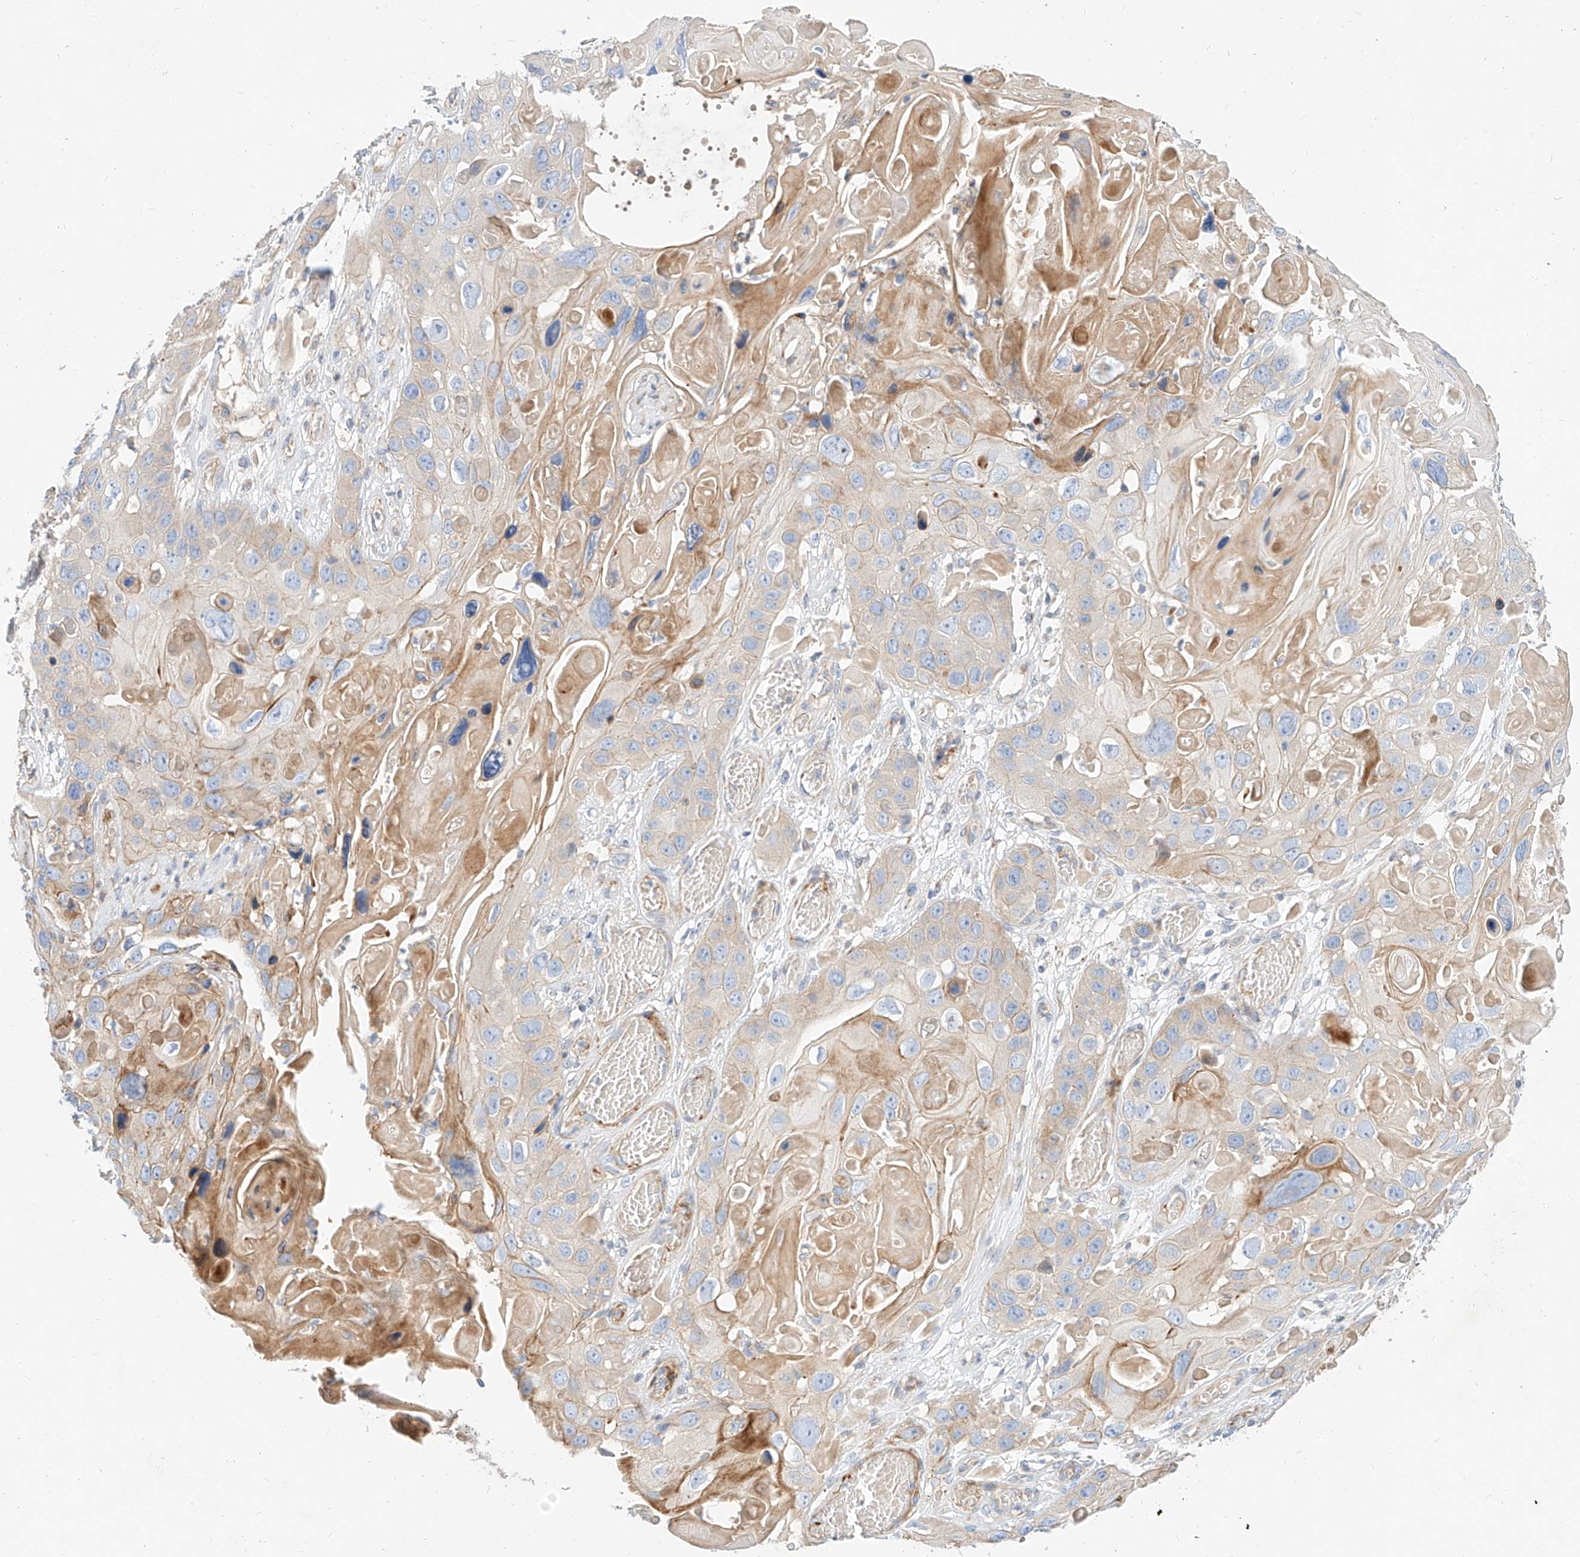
{"staining": {"intensity": "weak", "quantity": "<25%", "location": "cytoplasmic/membranous"}, "tissue": "skin cancer", "cell_type": "Tumor cells", "image_type": "cancer", "snomed": [{"axis": "morphology", "description": "Squamous cell carcinoma, NOS"}, {"axis": "topography", "description": "Skin"}], "caption": "Immunohistochemistry (IHC) image of neoplastic tissue: human squamous cell carcinoma (skin) stained with DAB (3,3'-diaminobenzidine) demonstrates no significant protein staining in tumor cells. (Immunohistochemistry, brightfield microscopy, high magnification).", "gene": "KCNH5", "patient": {"sex": "male", "age": 55}}